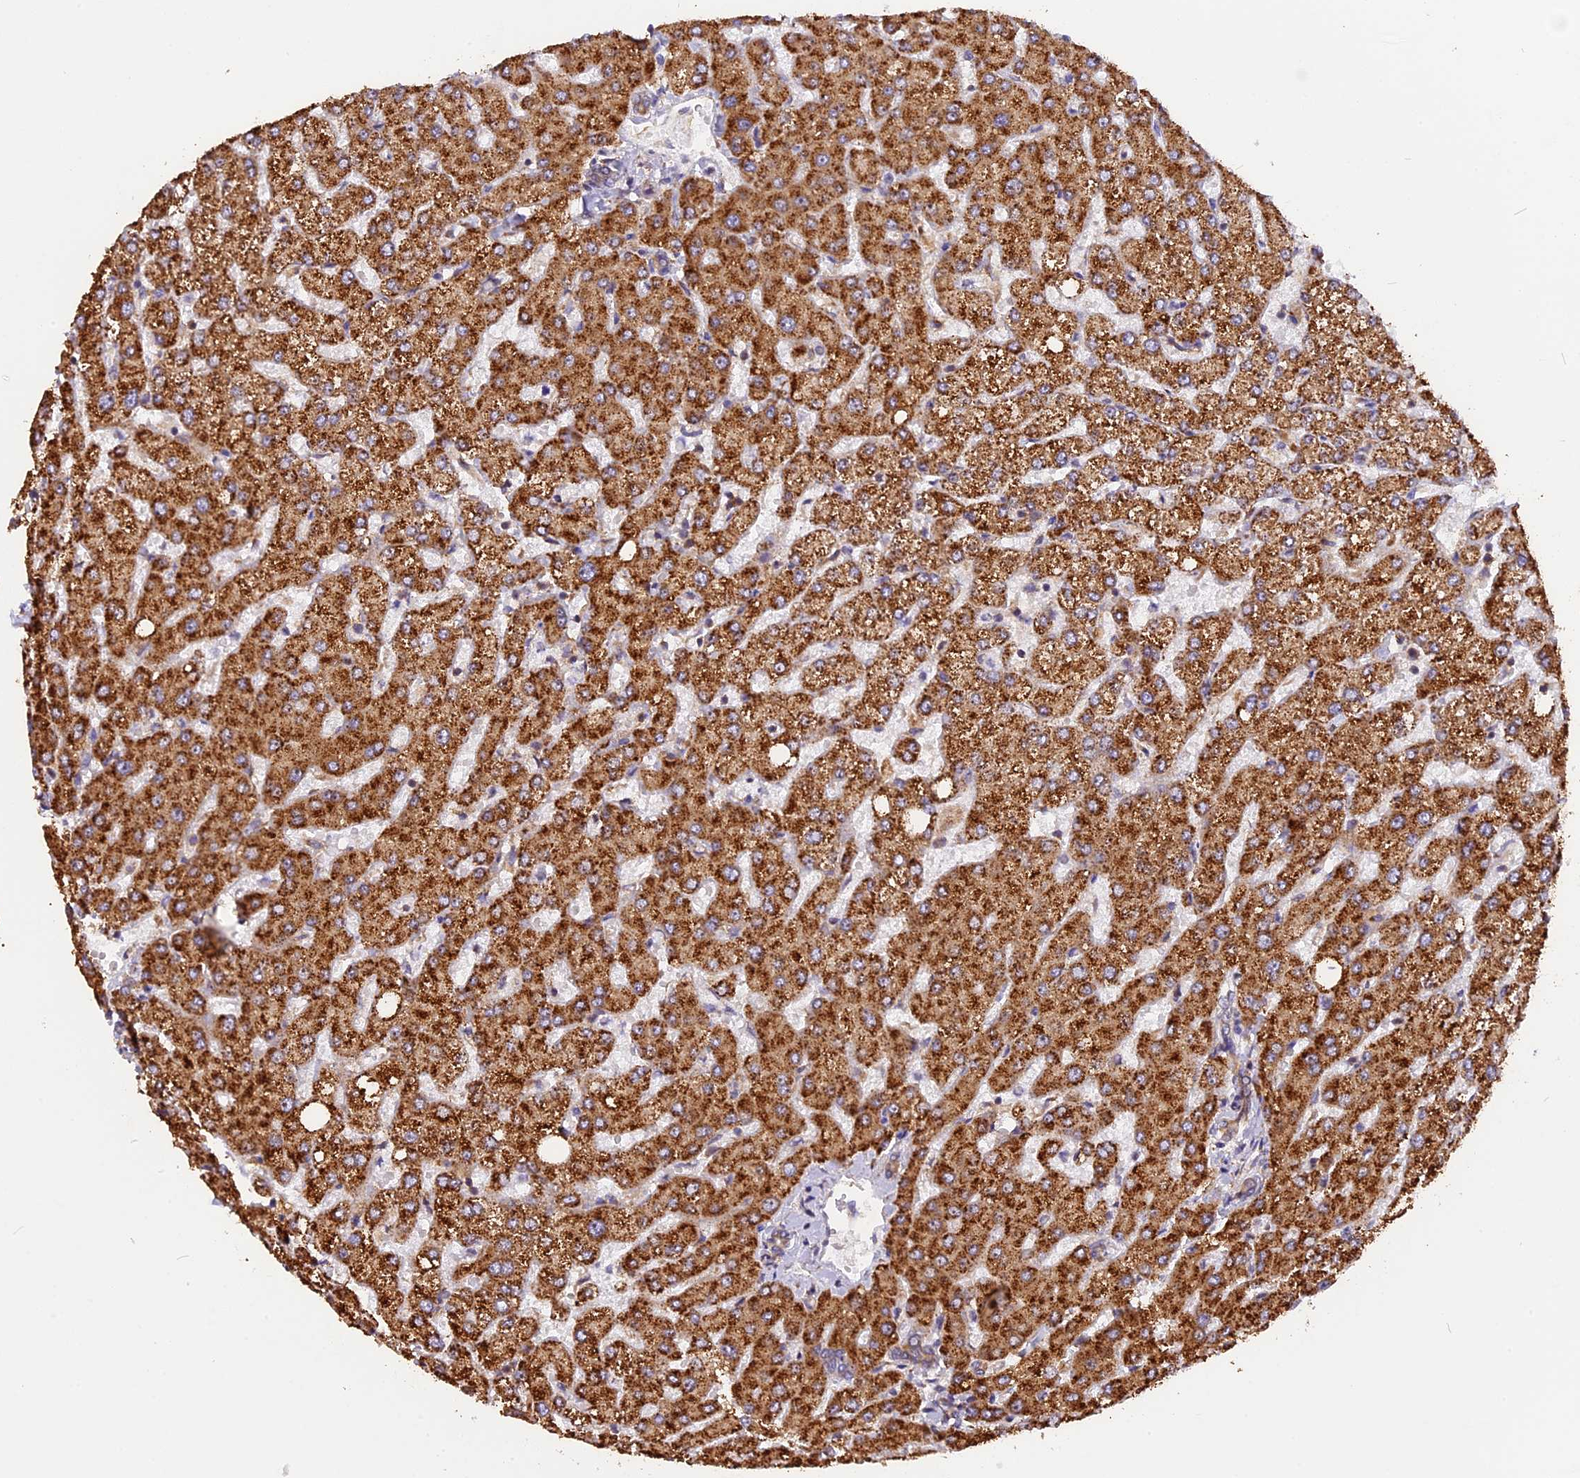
{"staining": {"intensity": "weak", "quantity": ">75%", "location": "cytoplasmic/membranous"}, "tissue": "liver", "cell_type": "Cholangiocytes", "image_type": "normal", "snomed": [{"axis": "morphology", "description": "Normal tissue, NOS"}, {"axis": "topography", "description": "Liver"}], "caption": "Unremarkable liver demonstrates weak cytoplasmic/membranous staining in approximately >75% of cholangiocytes, visualized by immunohistochemistry.", "gene": "GNPTAB", "patient": {"sex": "female", "age": 54}}